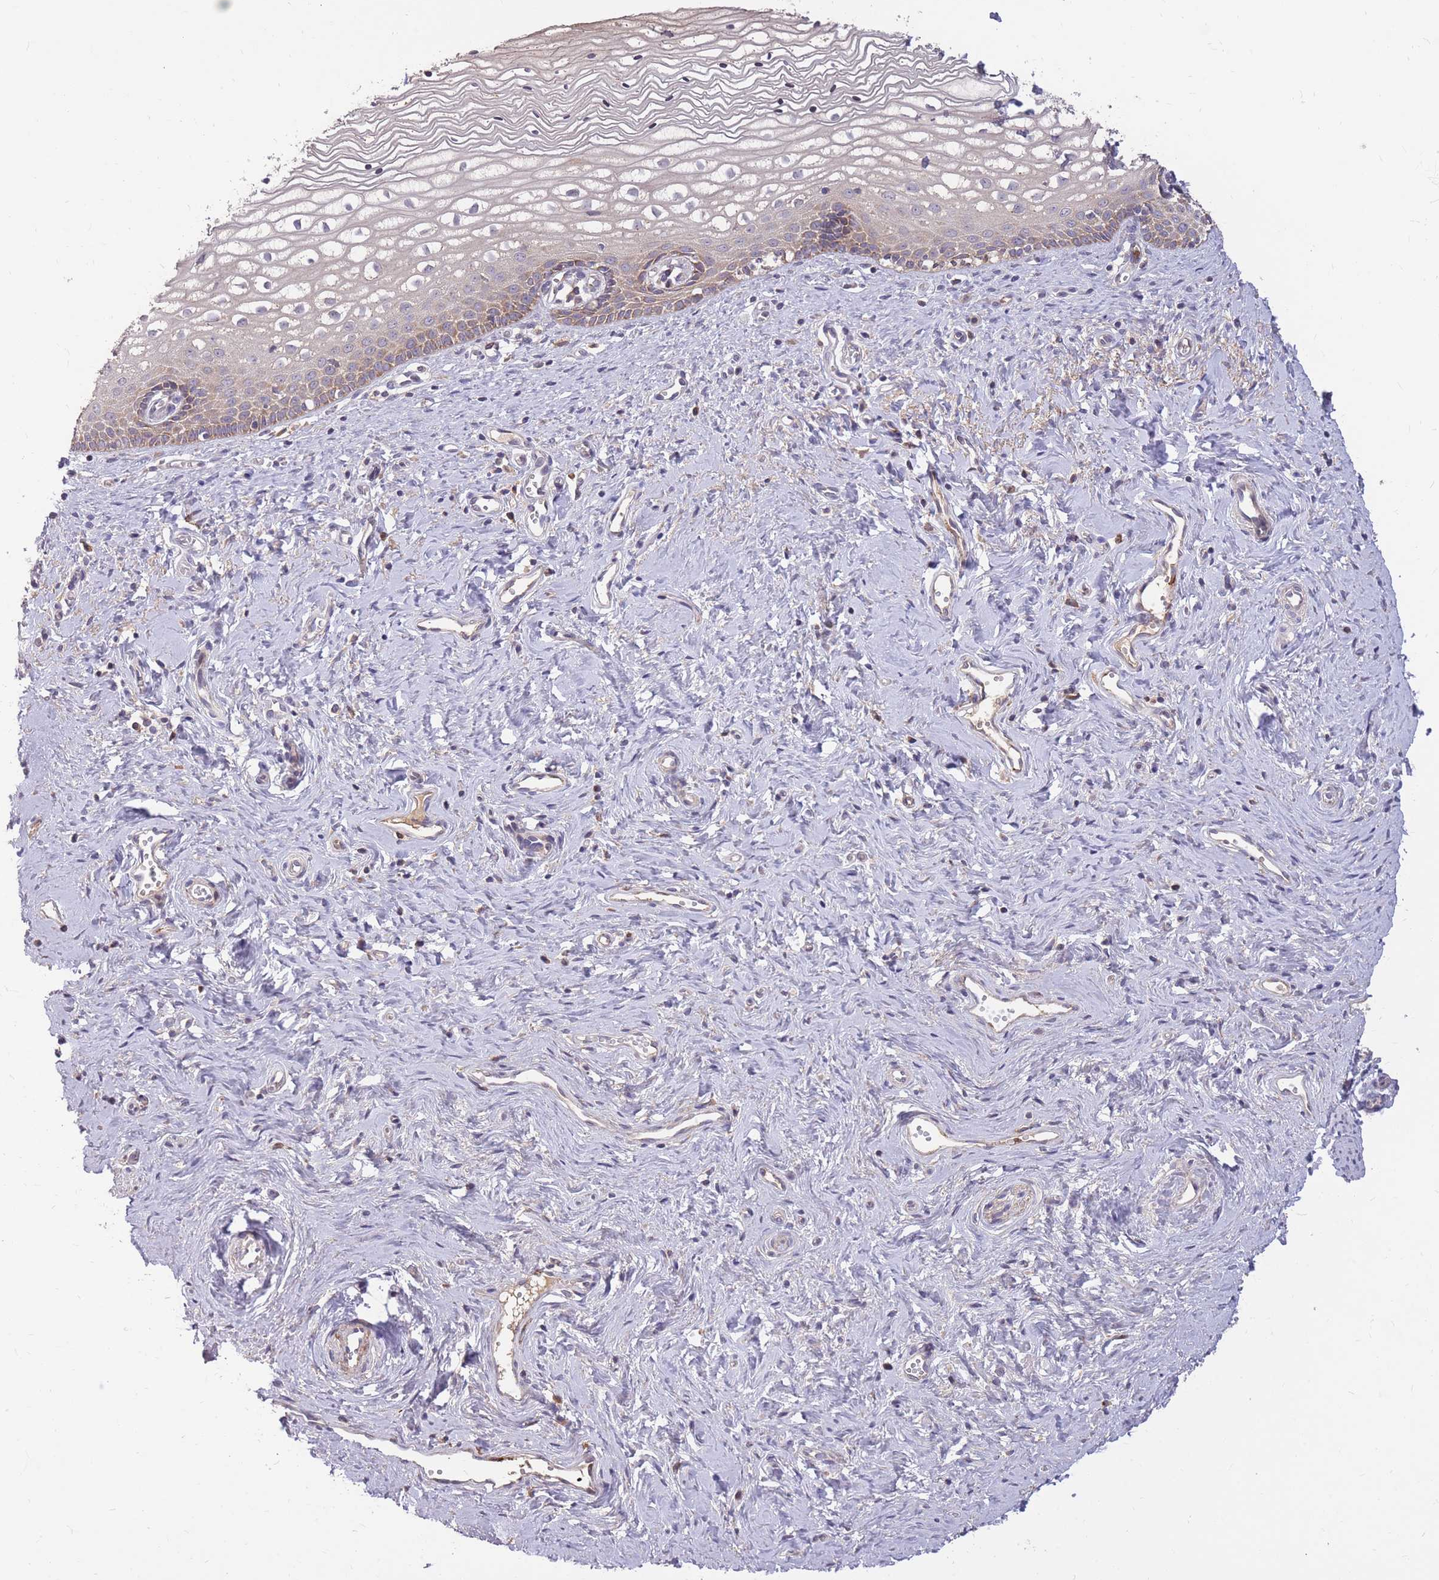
{"staining": {"intensity": "moderate", "quantity": "25%-75%", "location": "cytoplasmic/membranous"}, "tissue": "vagina", "cell_type": "Squamous epithelial cells", "image_type": "normal", "snomed": [{"axis": "morphology", "description": "Normal tissue, NOS"}, {"axis": "topography", "description": "Vagina"}], "caption": "Benign vagina was stained to show a protein in brown. There is medium levels of moderate cytoplasmic/membranous positivity in approximately 25%-75% of squamous epithelial cells. The staining was performed using DAB, with brown indicating positive protein expression. Nuclei are stained blue with hematoxylin.", "gene": "IGF2BP2", "patient": {"sex": "female", "age": 59}}